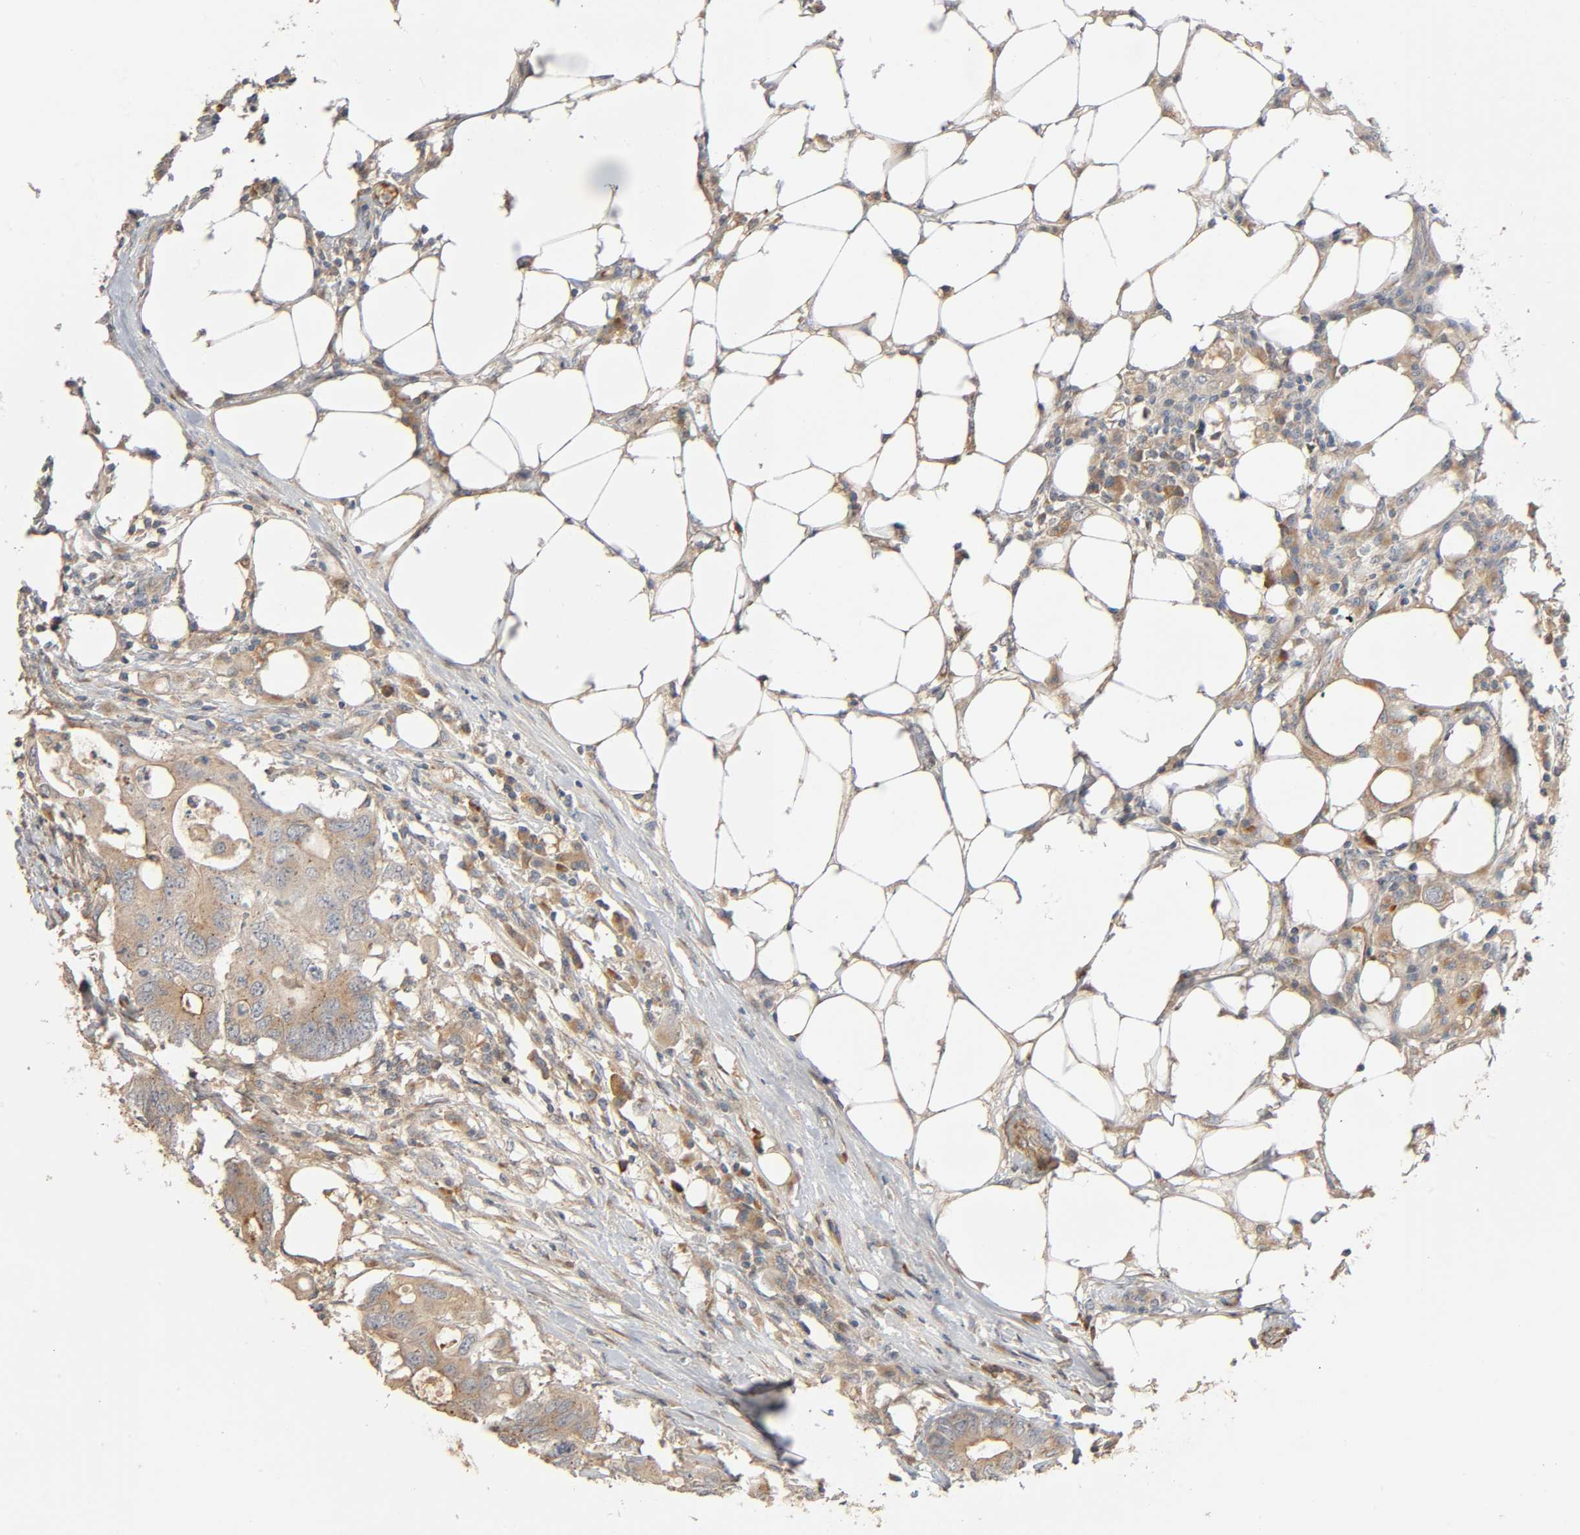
{"staining": {"intensity": "weak", "quantity": ">75%", "location": "cytoplasmic/membranous"}, "tissue": "colorectal cancer", "cell_type": "Tumor cells", "image_type": "cancer", "snomed": [{"axis": "morphology", "description": "Adenocarcinoma, NOS"}, {"axis": "topography", "description": "Colon"}], "caption": "Immunohistochemistry (DAB (3,3'-diaminobenzidine)) staining of human adenocarcinoma (colorectal) exhibits weak cytoplasmic/membranous protein positivity in approximately >75% of tumor cells.", "gene": "SGSM1", "patient": {"sex": "male", "age": 71}}